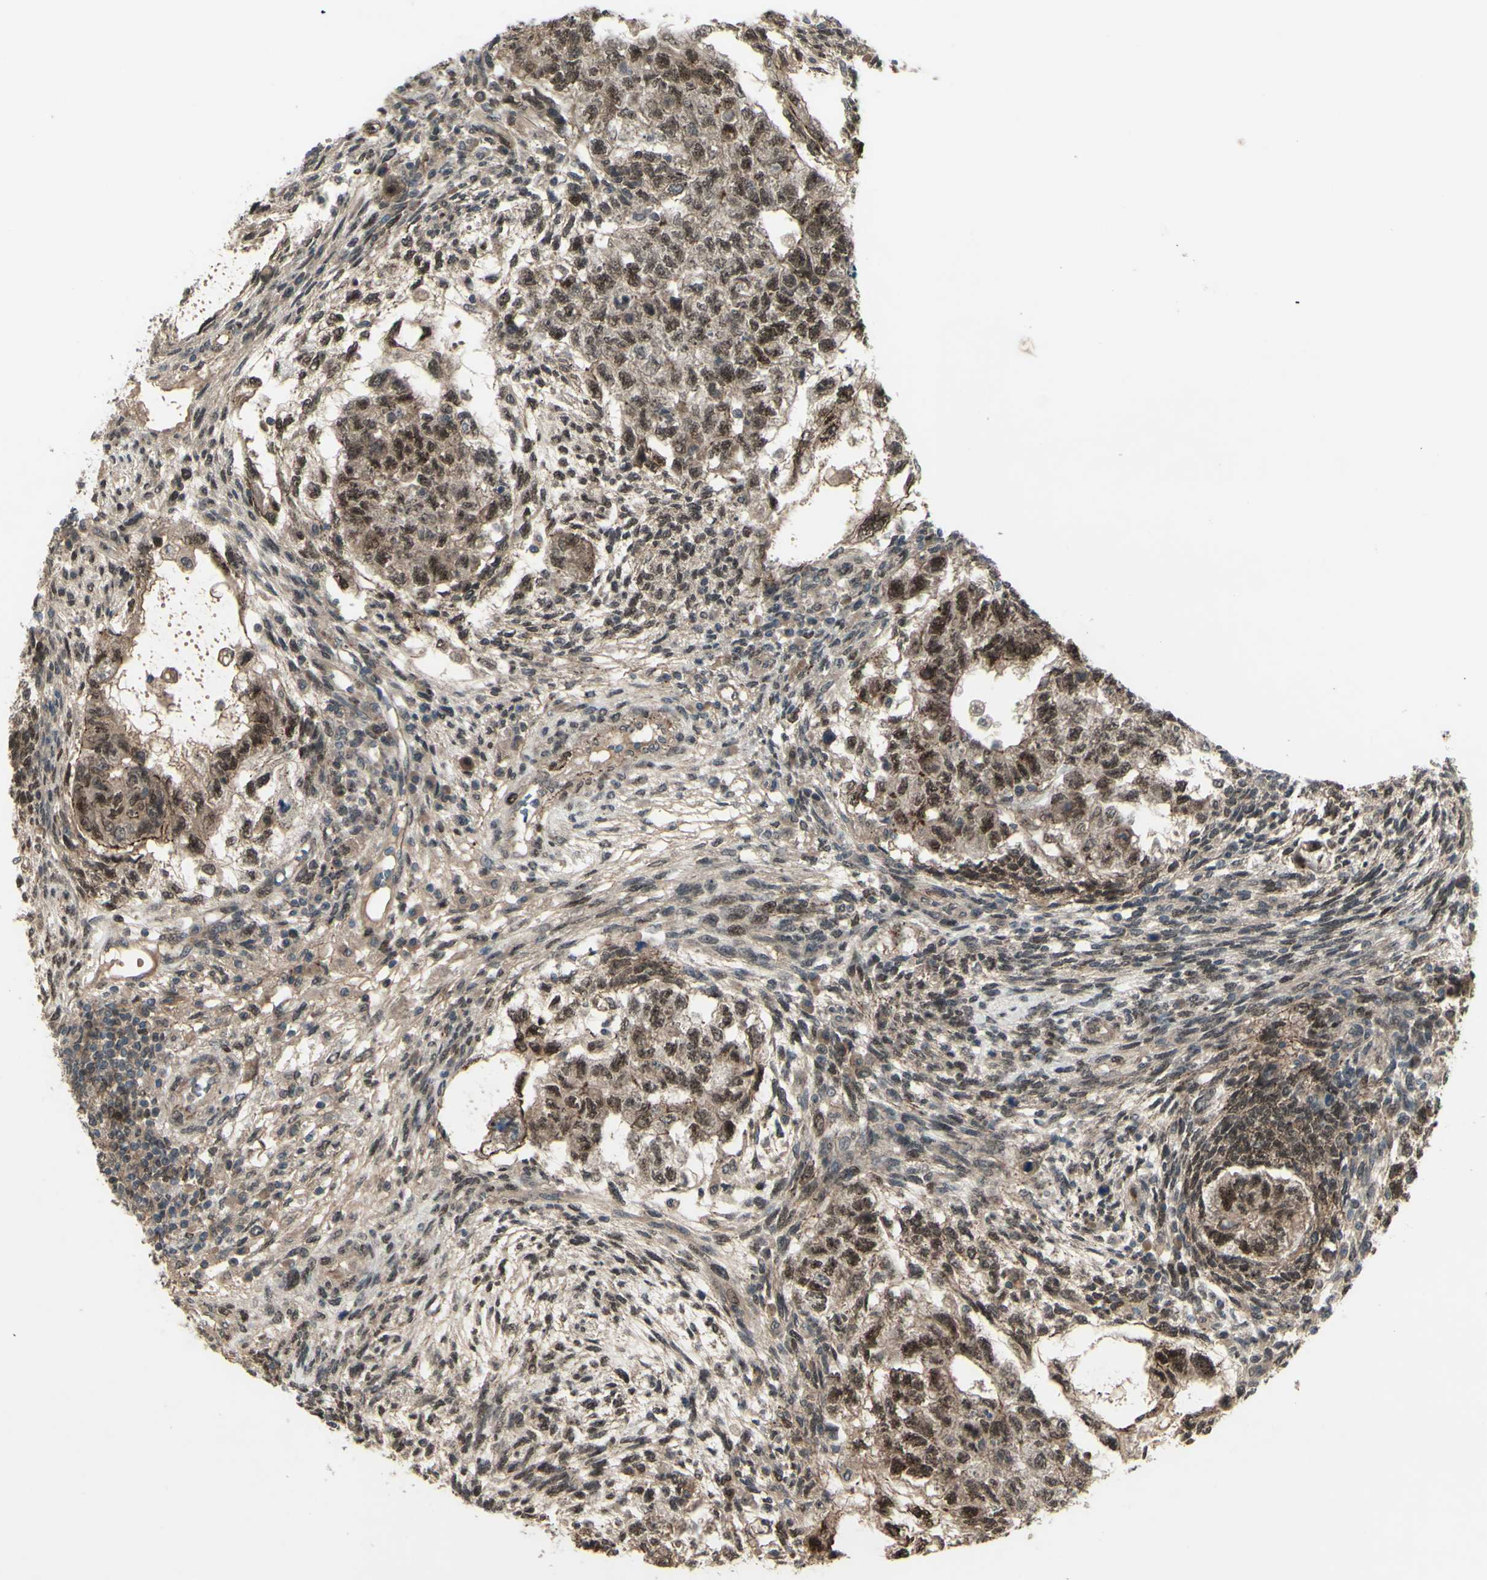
{"staining": {"intensity": "strong", "quantity": ">75%", "location": "cytoplasmic/membranous"}, "tissue": "testis cancer", "cell_type": "Tumor cells", "image_type": "cancer", "snomed": [{"axis": "morphology", "description": "Normal tissue, NOS"}, {"axis": "morphology", "description": "Carcinoma, Embryonal, NOS"}, {"axis": "topography", "description": "Testis"}], "caption": "Testis embryonal carcinoma tissue shows strong cytoplasmic/membranous positivity in approximately >75% of tumor cells, visualized by immunohistochemistry. (IHC, brightfield microscopy, high magnification).", "gene": "MLF2", "patient": {"sex": "male", "age": 36}}